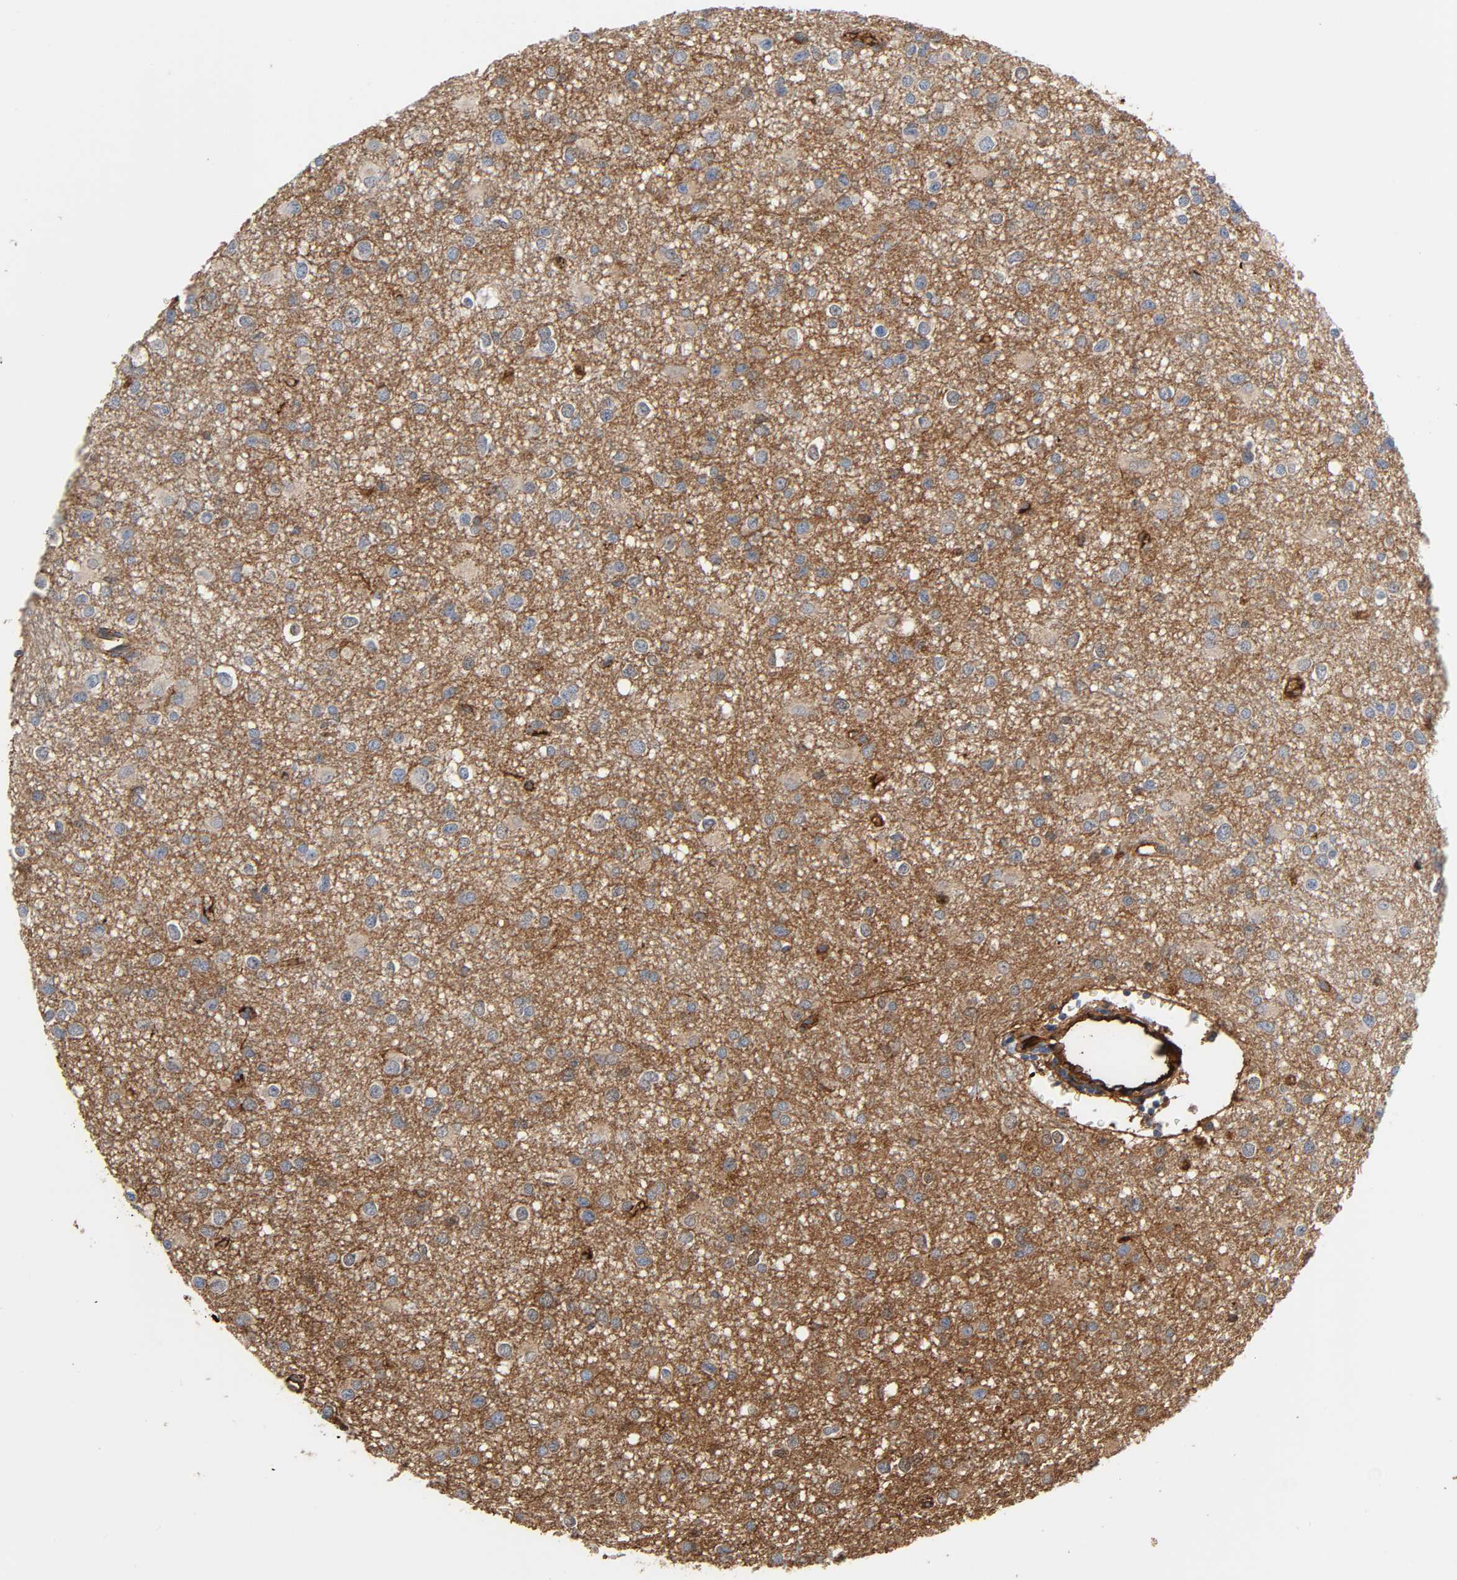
{"staining": {"intensity": "moderate", "quantity": "25%-75%", "location": "cytoplasmic/membranous"}, "tissue": "glioma", "cell_type": "Tumor cells", "image_type": "cancer", "snomed": [{"axis": "morphology", "description": "Glioma, malignant, Low grade"}, {"axis": "topography", "description": "Brain"}], "caption": "Protein expression analysis of glioma demonstrates moderate cytoplasmic/membranous positivity in about 25%-75% of tumor cells.", "gene": "C3", "patient": {"sex": "male", "age": 42}}